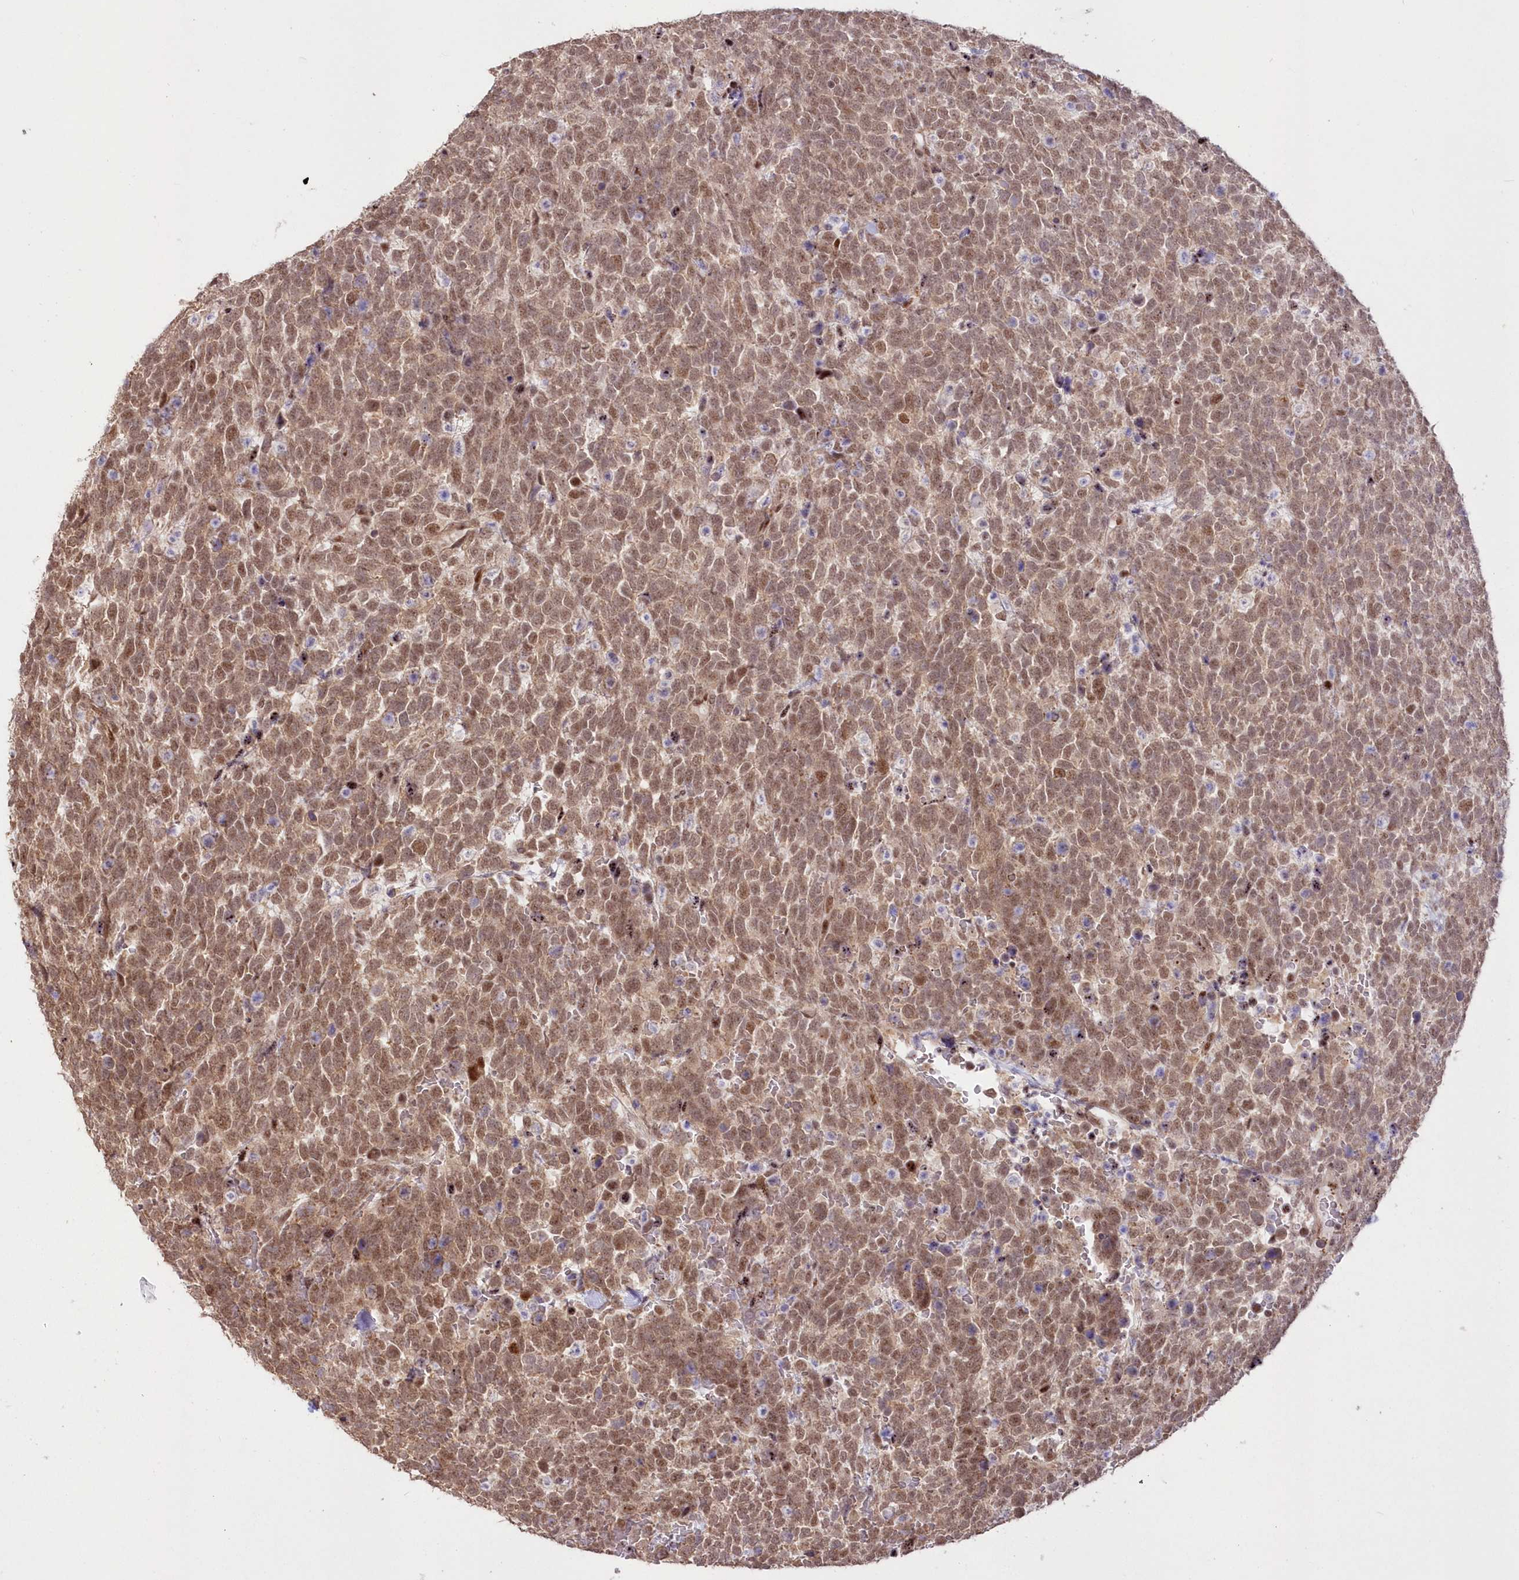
{"staining": {"intensity": "weak", "quantity": ">75%", "location": "cytoplasmic/membranous,nuclear"}, "tissue": "urothelial cancer", "cell_type": "Tumor cells", "image_type": "cancer", "snomed": [{"axis": "morphology", "description": "Urothelial carcinoma, High grade"}, {"axis": "topography", "description": "Urinary bladder"}], "caption": "Weak cytoplasmic/membranous and nuclear protein expression is appreciated in about >75% of tumor cells in urothelial carcinoma (high-grade).", "gene": "WBP1L", "patient": {"sex": "female", "age": 82}}